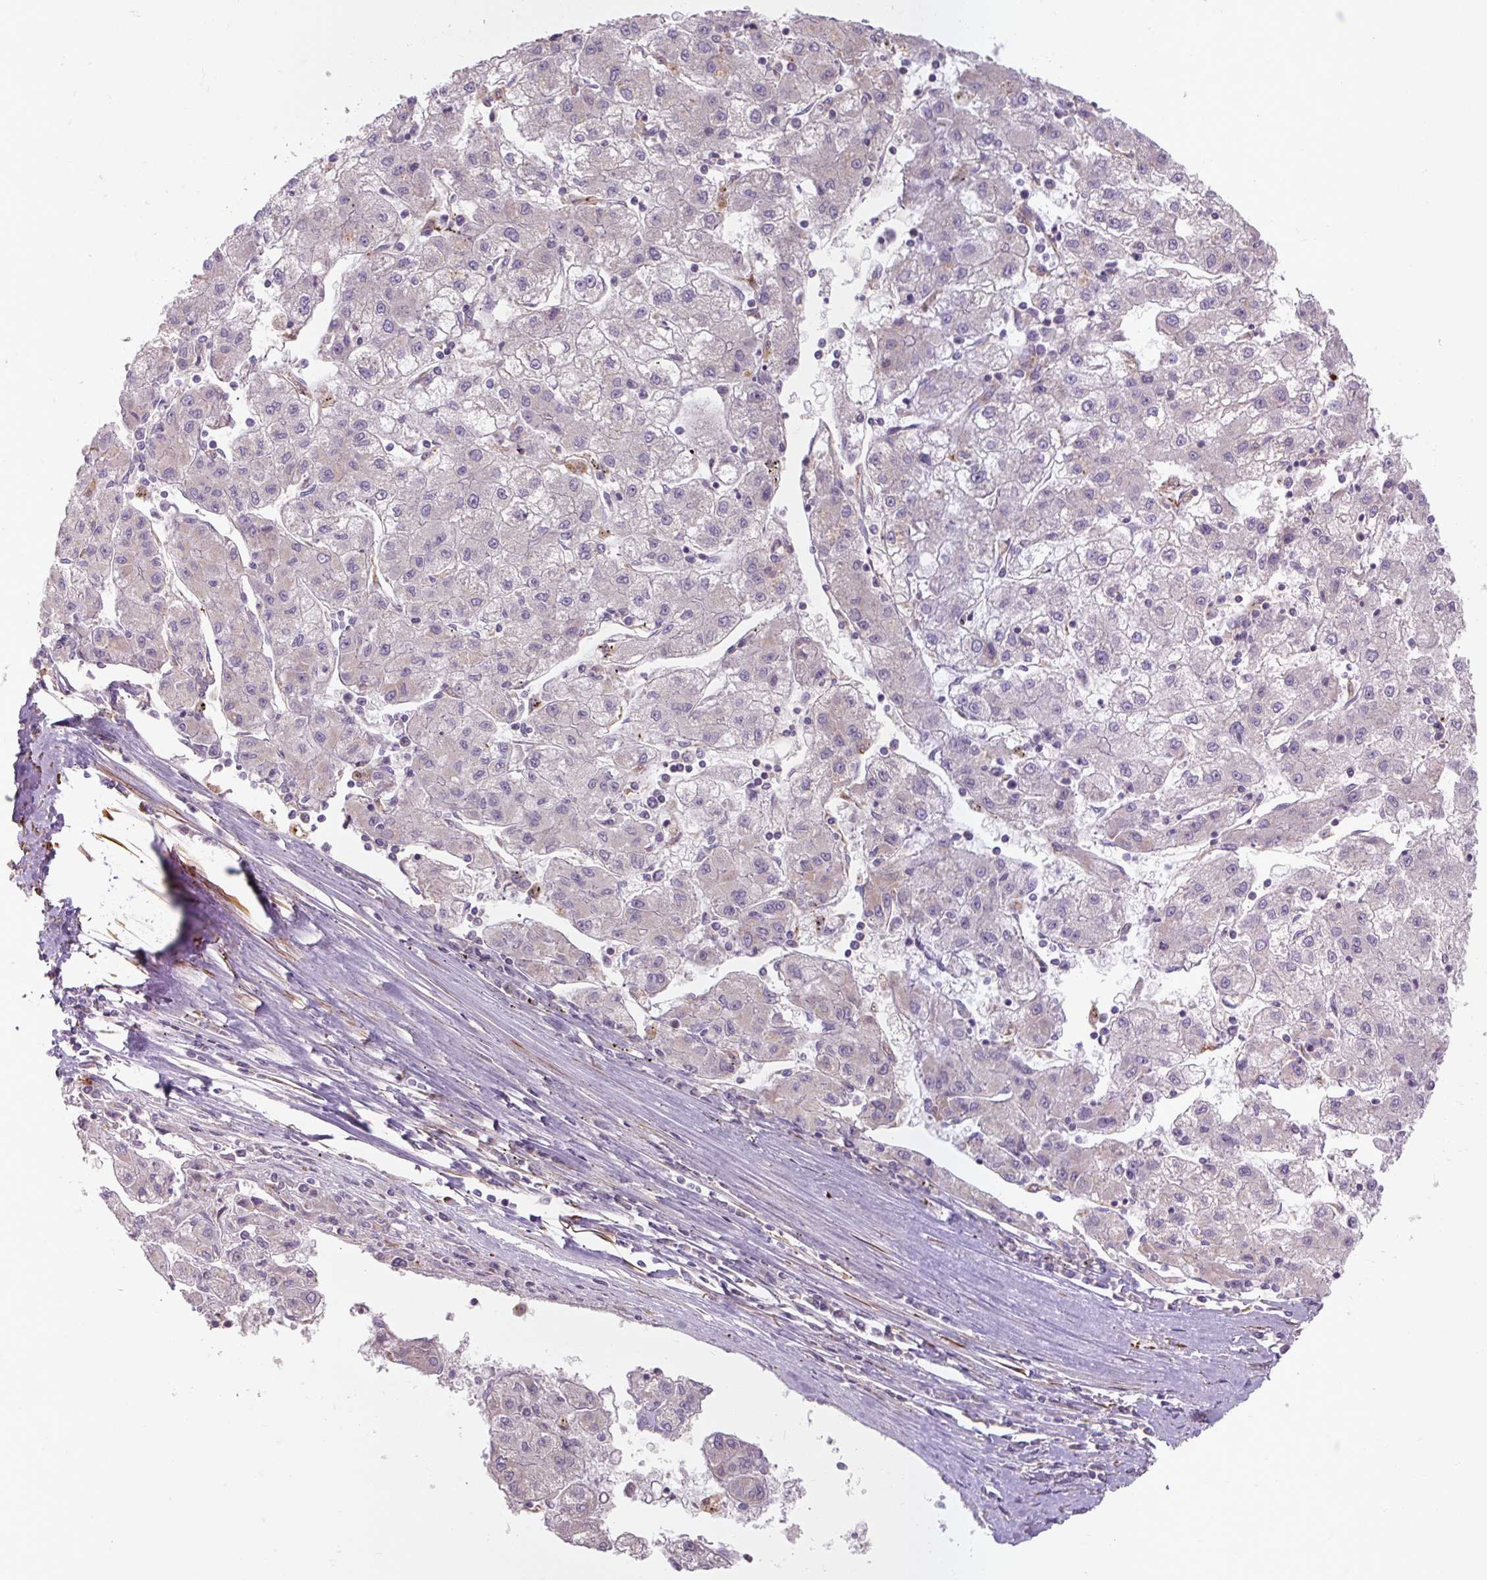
{"staining": {"intensity": "negative", "quantity": "none", "location": "none"}, "tissue": "liver cancer", "cell_type": "Tumor cells", "image_type": "cancer", "snomed": [{"axis": "morphology", "description": "Carcinoma, Hepatocellular, NOS"}, {"axis": "topography", "description": "Liver"}], "caption": "This is an IHC photomicrograph of liver hepatocellular carcinoma. There is no positivity in tumor cells.", "gene": "MRPS5", "patient": {"sex": "male", "age": 72}}